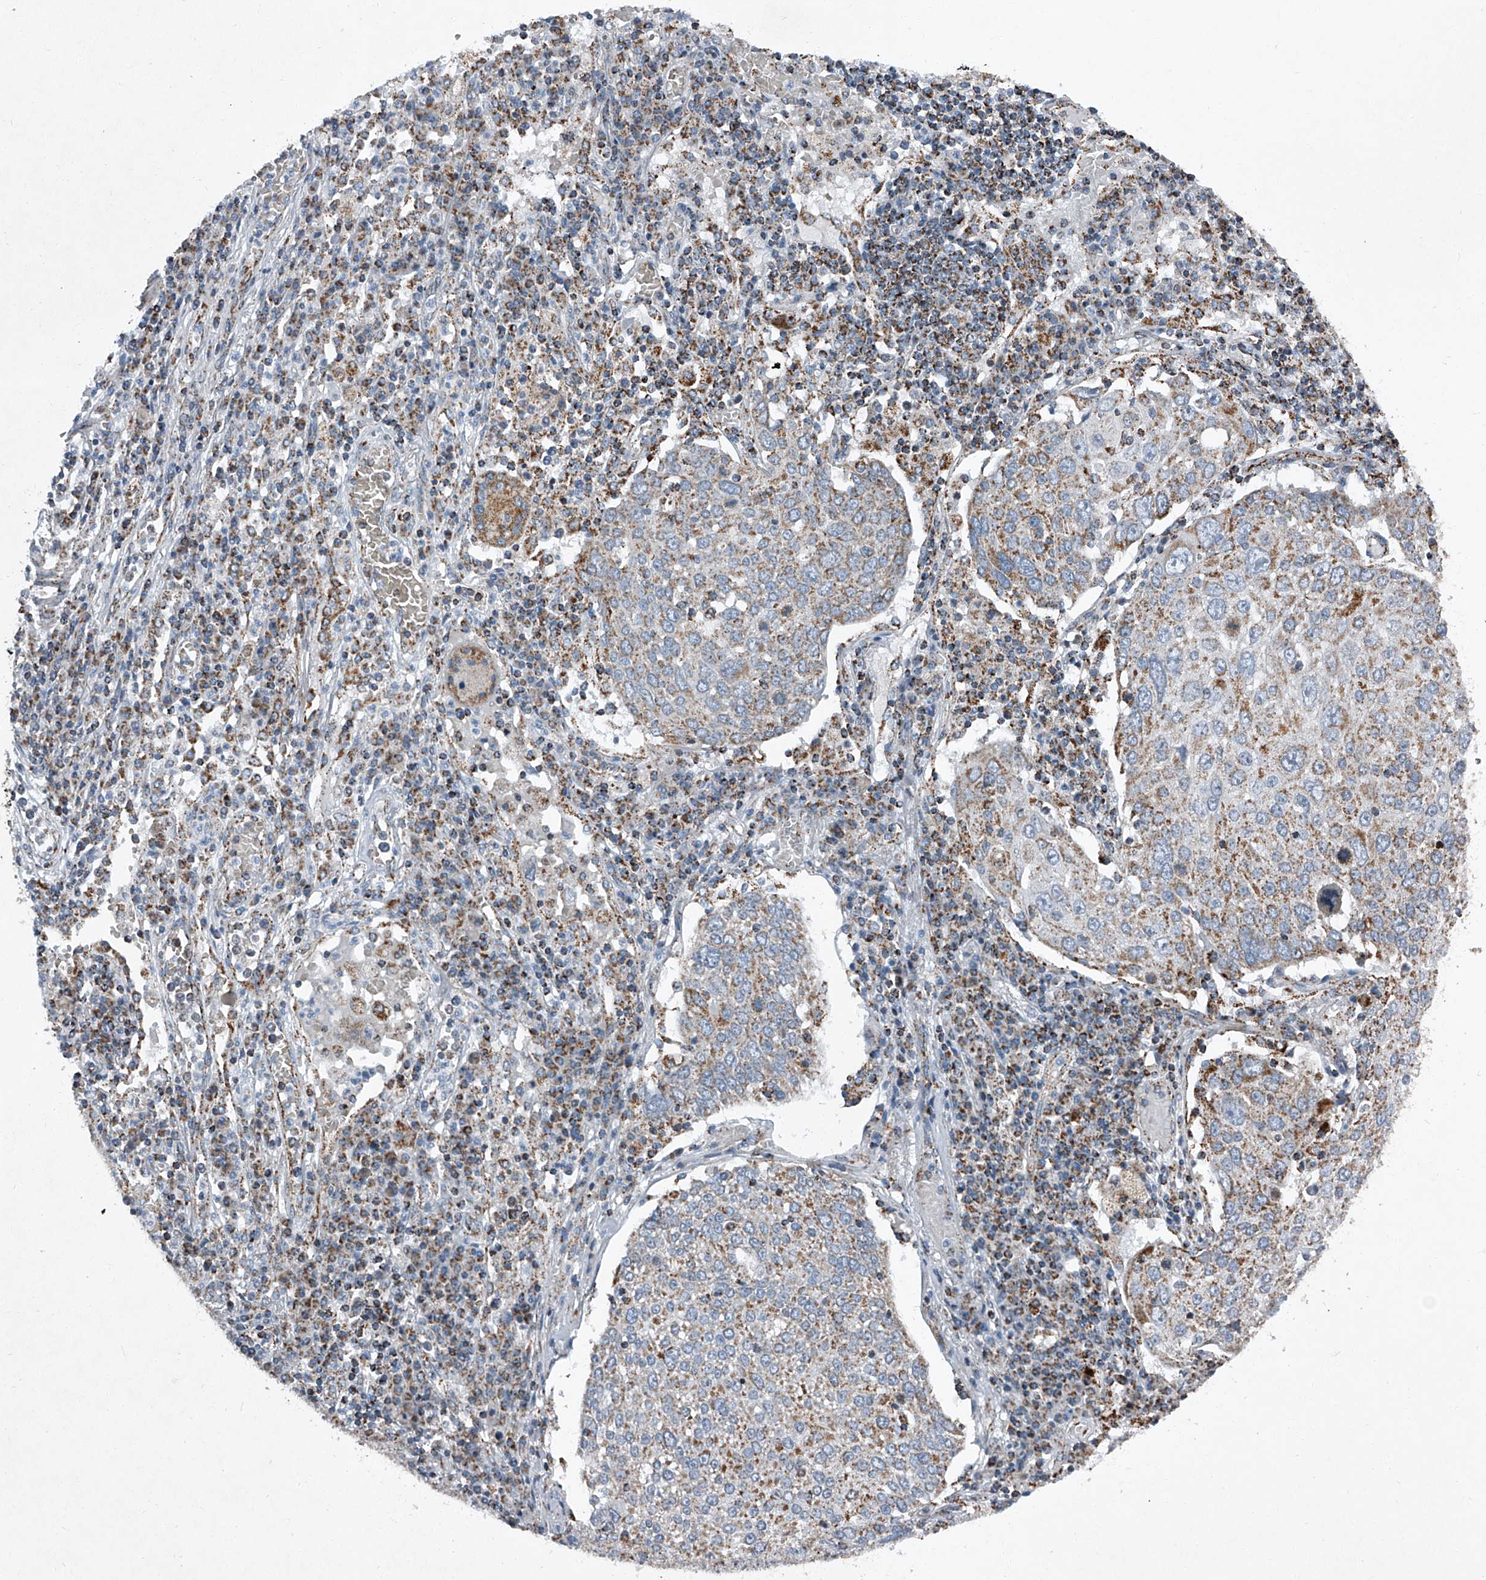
{"staining": {"intensity": "moderate", "quantity": "25%-75%", "location": "cytoplasmic/membranous"}, "tissue": "lung cancer", "cell_type": "Tumor cells", "image_type": "cancer", "snomed": [{"axis": "morphology", "description": "Squamous cell carcinoma, NOS"}, {"axis": "topography", "description": "Lung"}], "caption": "Immunohistochemical staining of lung squamous cell carcinoma reveals medium levels of moderate cytoplasmic/membranous staining in about 25%-75% of tumor cells. (IHC, brightfield microscopy, high magnification).", "gene": "CHRNA7", "patient": {"sex": "male", "age": 65}}